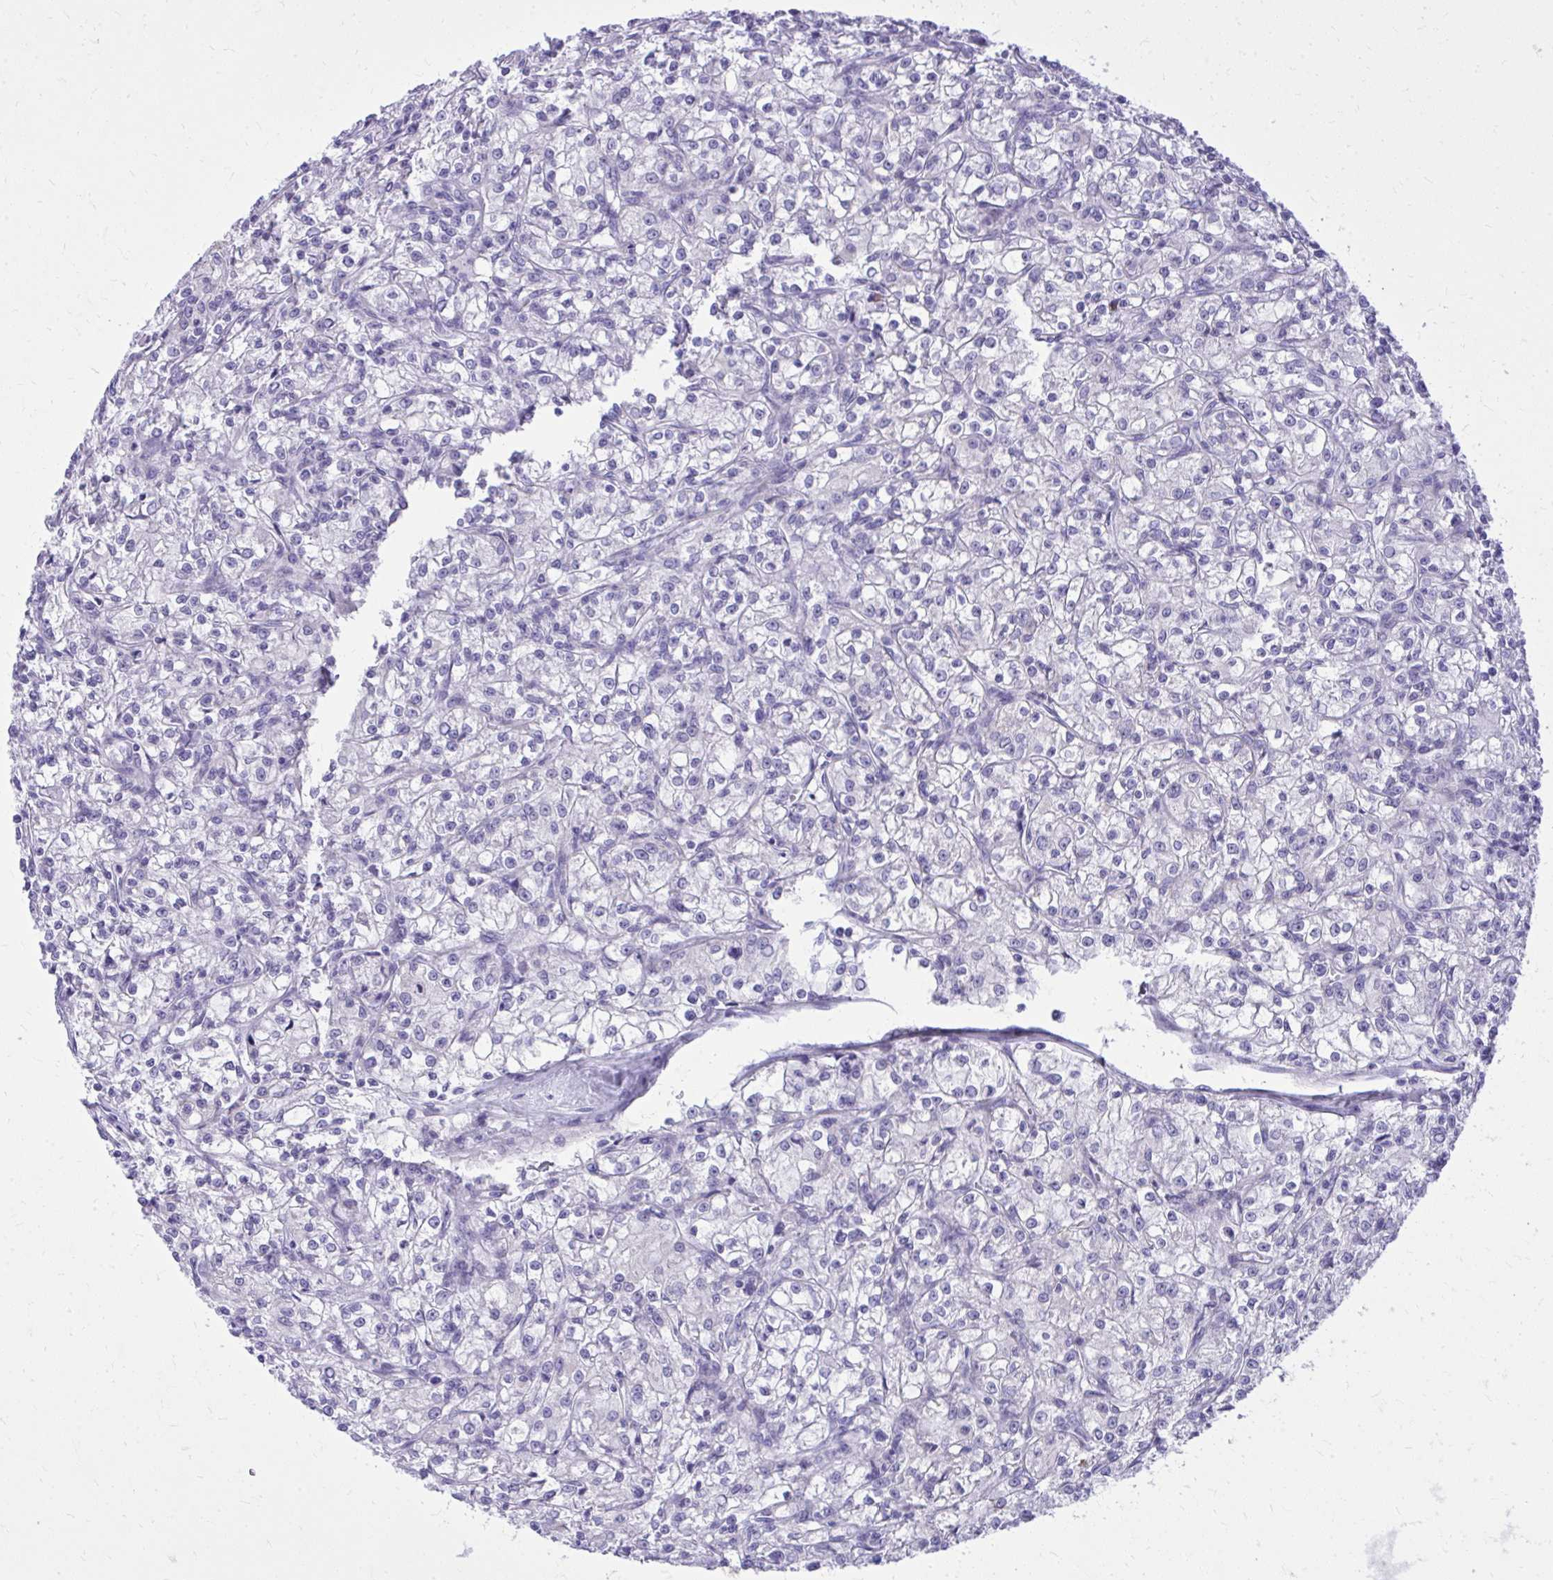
{"staining": {"intensity": "negative", "quantity": "none", "location": "none"}, "tissue": "renal cancer", "cell_type": "Tumor cells", "image_type": "cancer", "snomed": [{"axis": "morphology", "description": "Adenocarcinoma, NOS"}, {"axis": "topography", "description": "Kidney"}], "caption": "Micrograph shows no protein staining in tumor cells of adenocarcinoma (renal) tissue. (Stains: DAB (3,3'-diaminobenzidine) IHC with hematoxylin counter stain, Microscopy: brightfield microscopy at high magnification).", "gene": "BCL6B", "patient": {"sex": "female", "age": 59}}